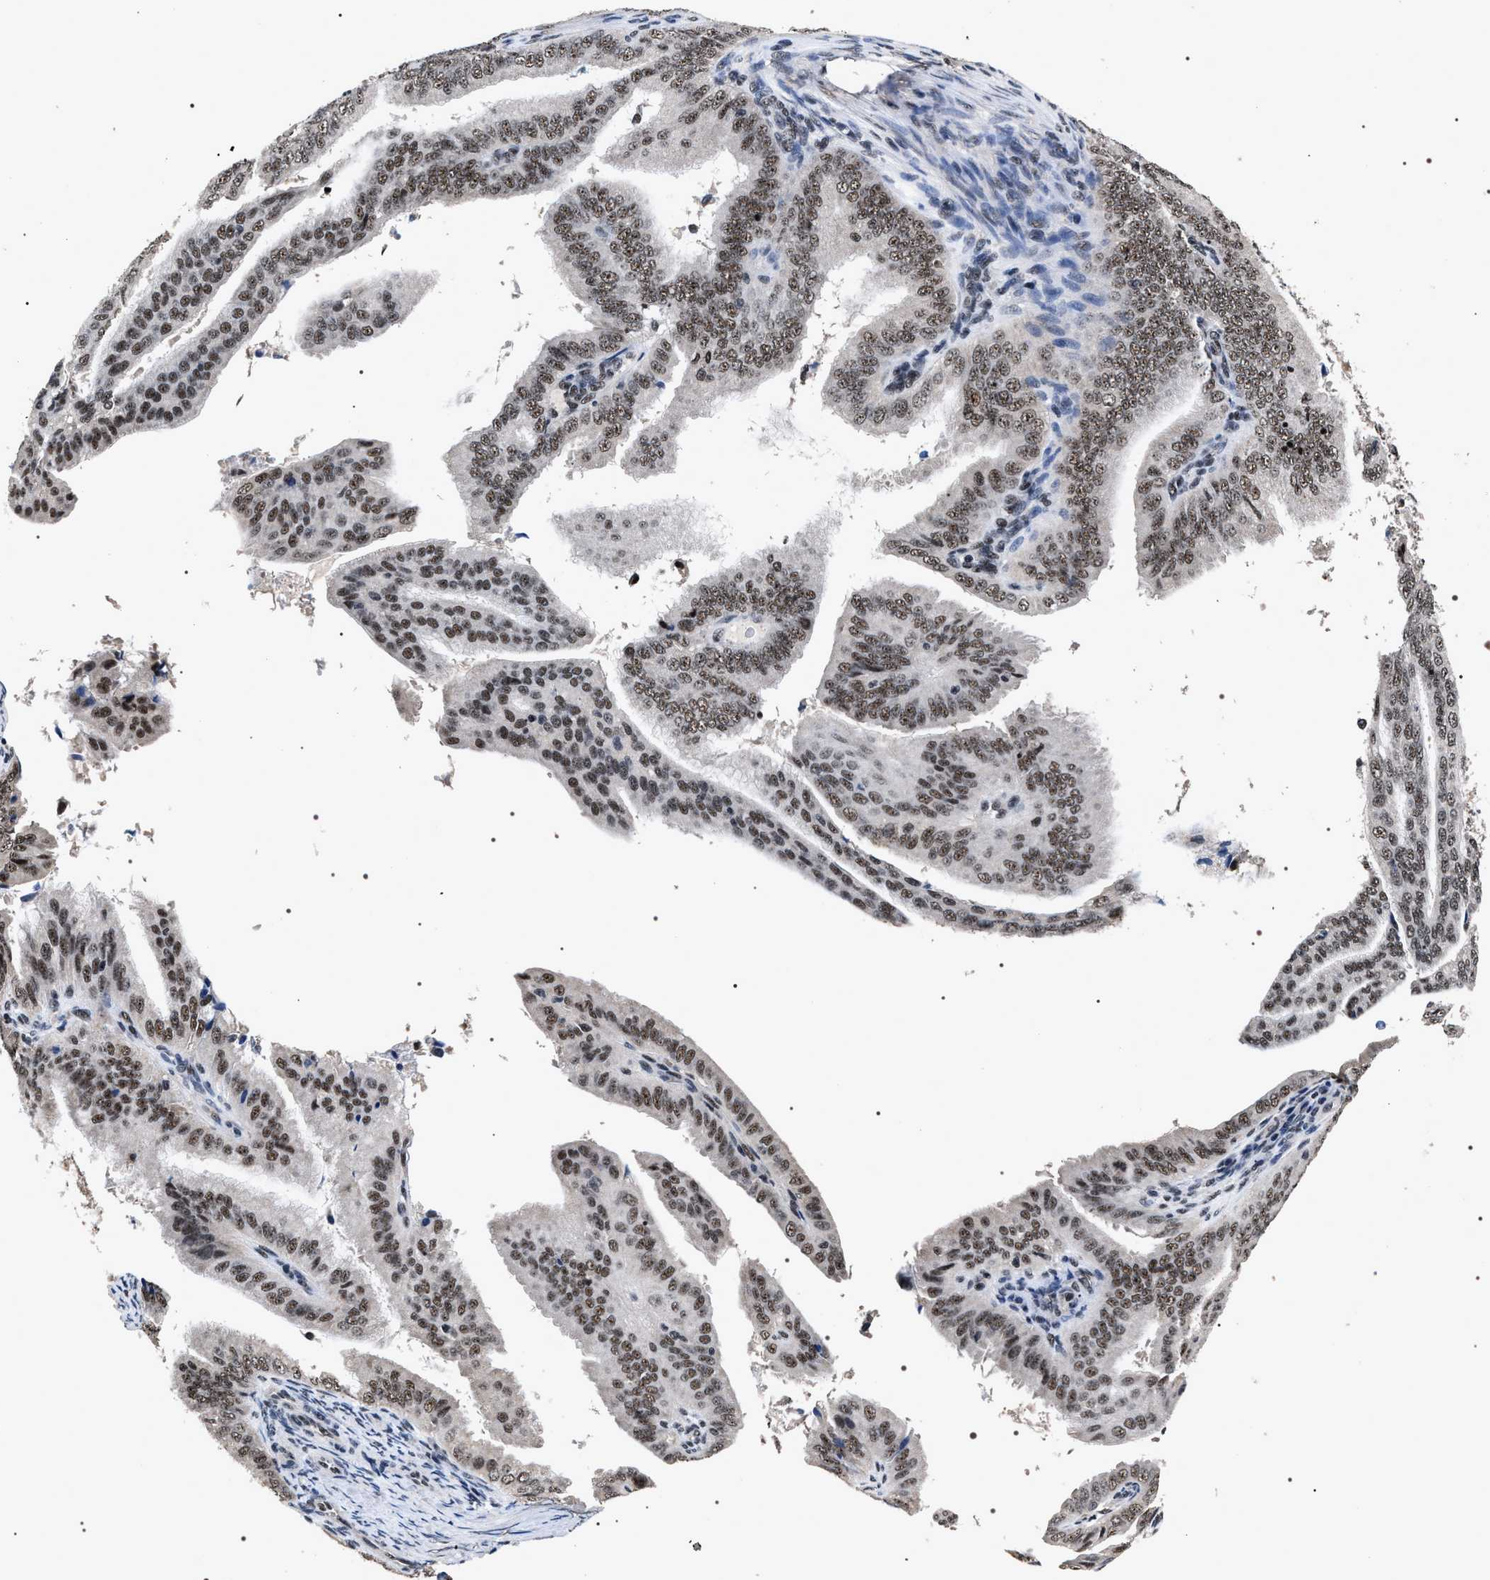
{"staining": {"intensity": "moderate", "quantity": ">75%", "location": "nuclear"}, "tissue": "endometrial cancer", "cell_type": "Tumor cells", "image_type": "cancer", "snomed": [{"axis": "morphology", "description": "Adenocarcinoma, NOS"}, {"axis": "topography", "description": "Endometrium"}], "caption": "This micrograph exhibits IHC staining of endometrial cancer, with medium moderate nuclear expression in about >75% of tumor cells.", "gene": "RRP1B", "patient": {"sex": "female", "age": 58}}